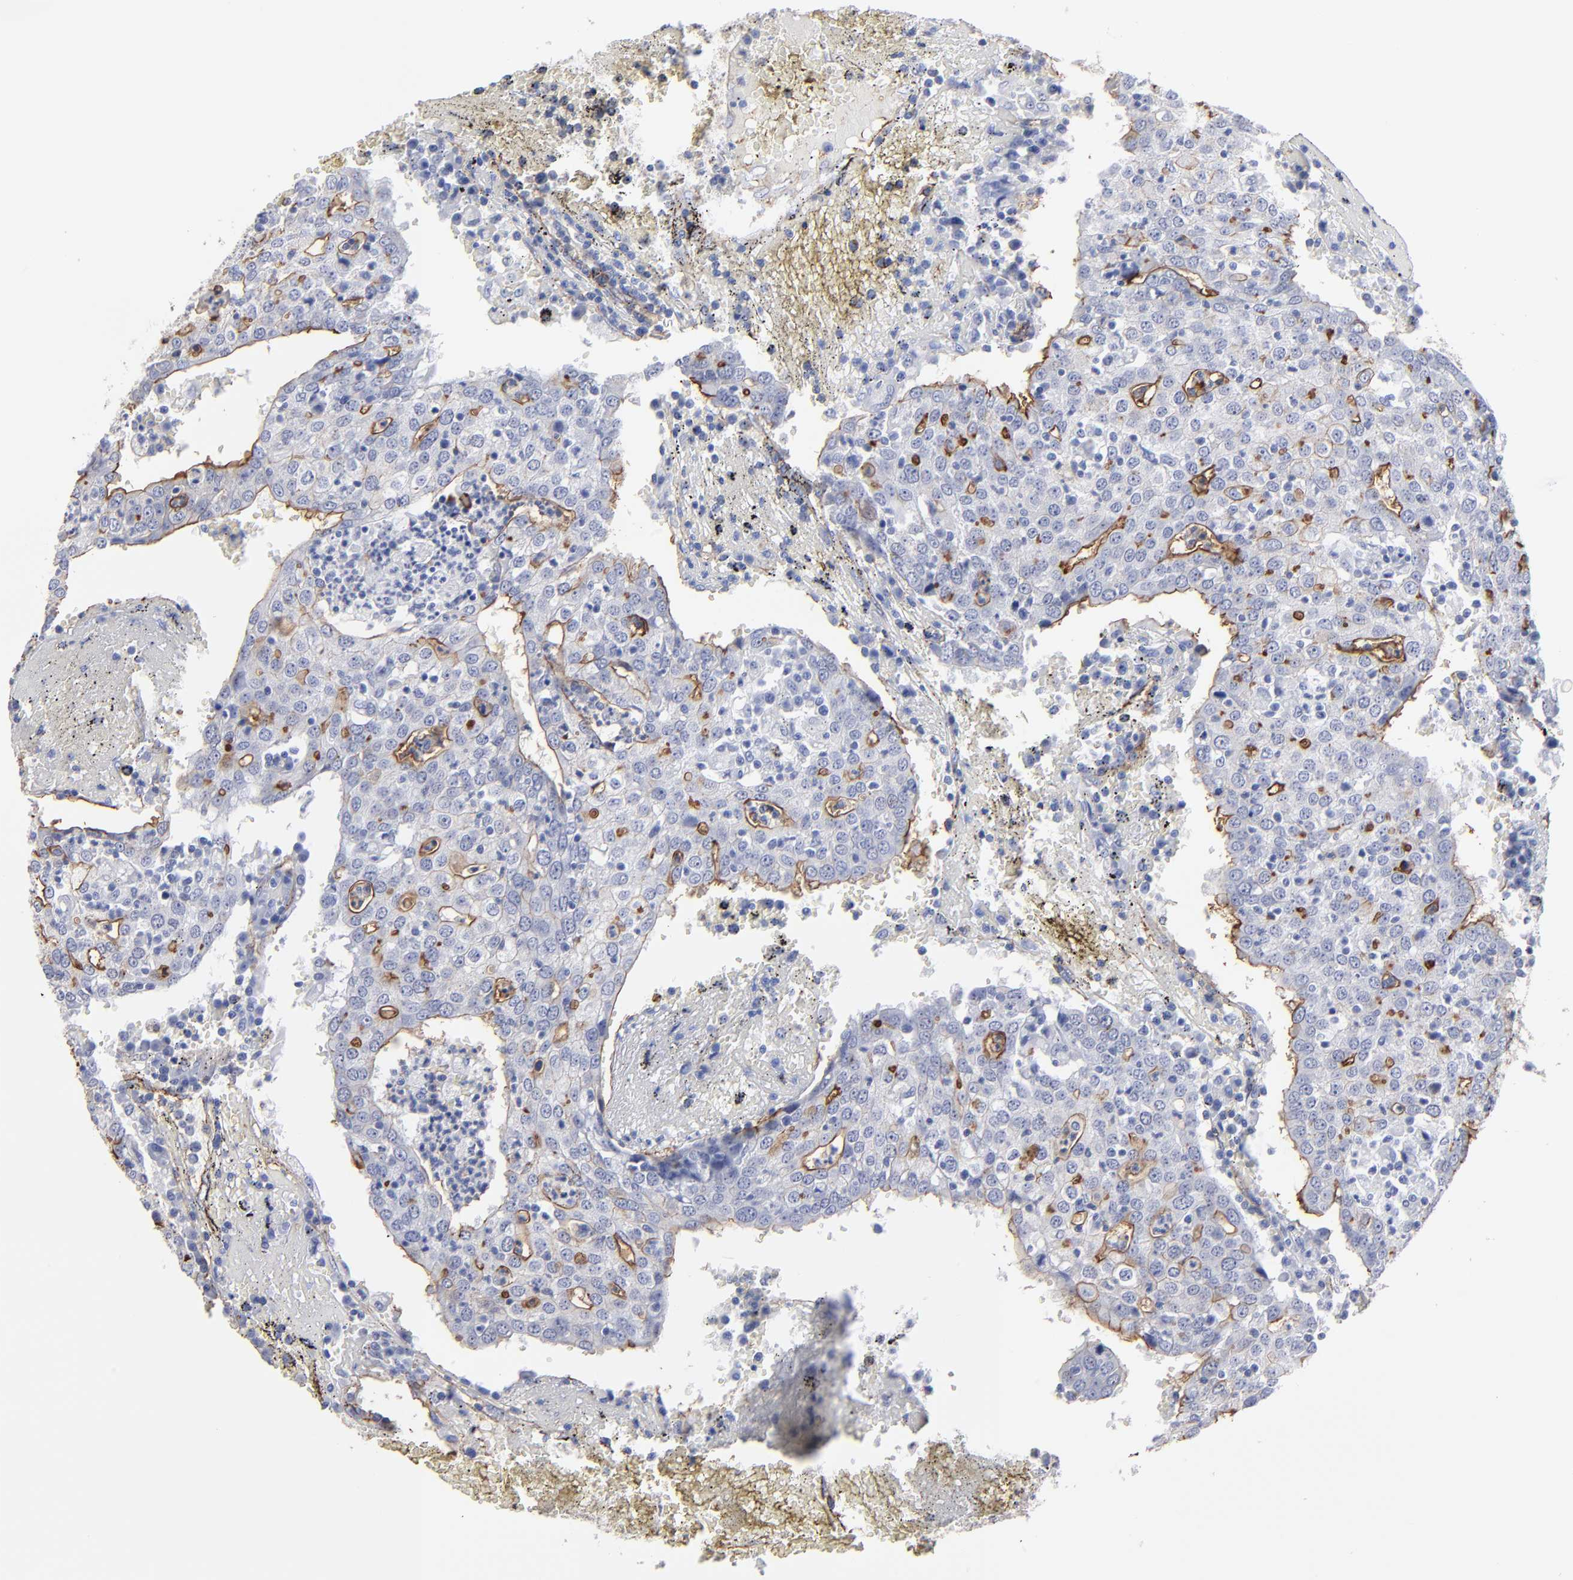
{"staining": {"intensity": "moderate", "quantity": "<25%", "location": "cytoplasmic/membranous"}, "tissue": "head and neck cancer", "cell_type": "Tumor cells", "image_type": "cancer", "snomed": [{"axis": "morphology", "description": "Adenocarcinoma, NOS"}, {"axis": "topography", "description": "Salivary gland"}, {"axis": "topography", "description": "Head-Neck"}], "caption": "High-power microscopy captured an immunohistochemistry photomicrograph of adenocarcinoma (head and neck), revealing moderate cytoplasmic/membranous positivity in approximately <25% of tumor cells.", "gene": "TM4SF1", "patient": {"sex": "female", "age": 65}}